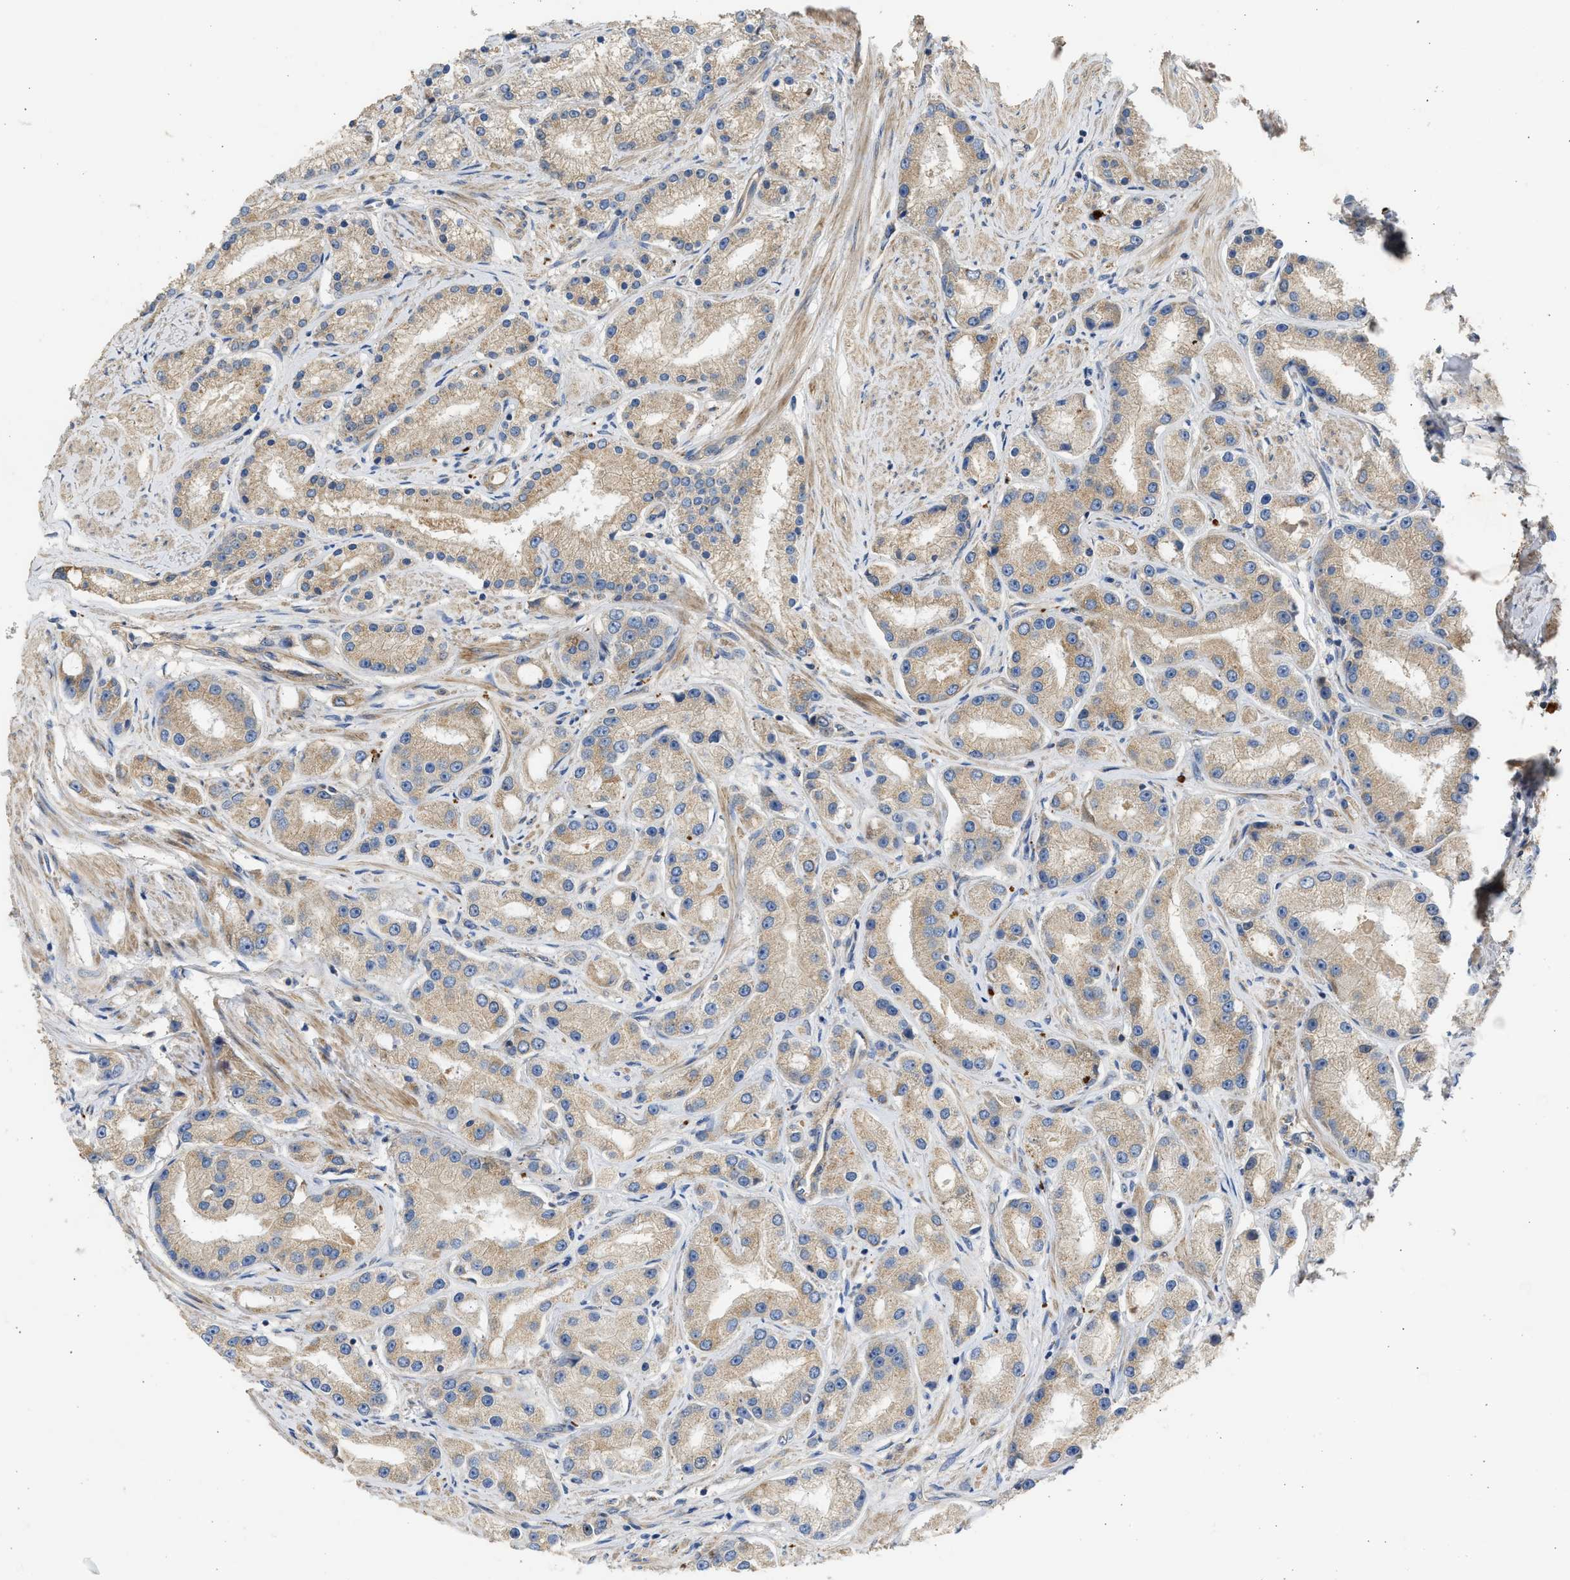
{"staining": {"intensity": "weak", "quantity": ">75%", "location": "cytoplasmic/membranous"}, "tissue": "prostate cancer", "cell_type": "Tumor cells", "image_type": "cancer", "snomed": [{"axis": "morphology", "description": "Adenocarcinoma, Low grade"}, {"axis": "topography", "description": "Prostate"}], "caption": "The photomicrograph demonstrates immunohistochemical staining of prostate cancer (low-grade adenocarcinoma). There is weak cytoplasmic/membranous positivity is appreciated in approximately >75% of tumor cells. Using DAB (3,3'-diaminobenzidine) (brown) and hematoxylin (blue) stains, captured at high magnification using brightfield microscopy.", "gene": "CSRNP2", "patient": {"sex": "male", "age": 63}}